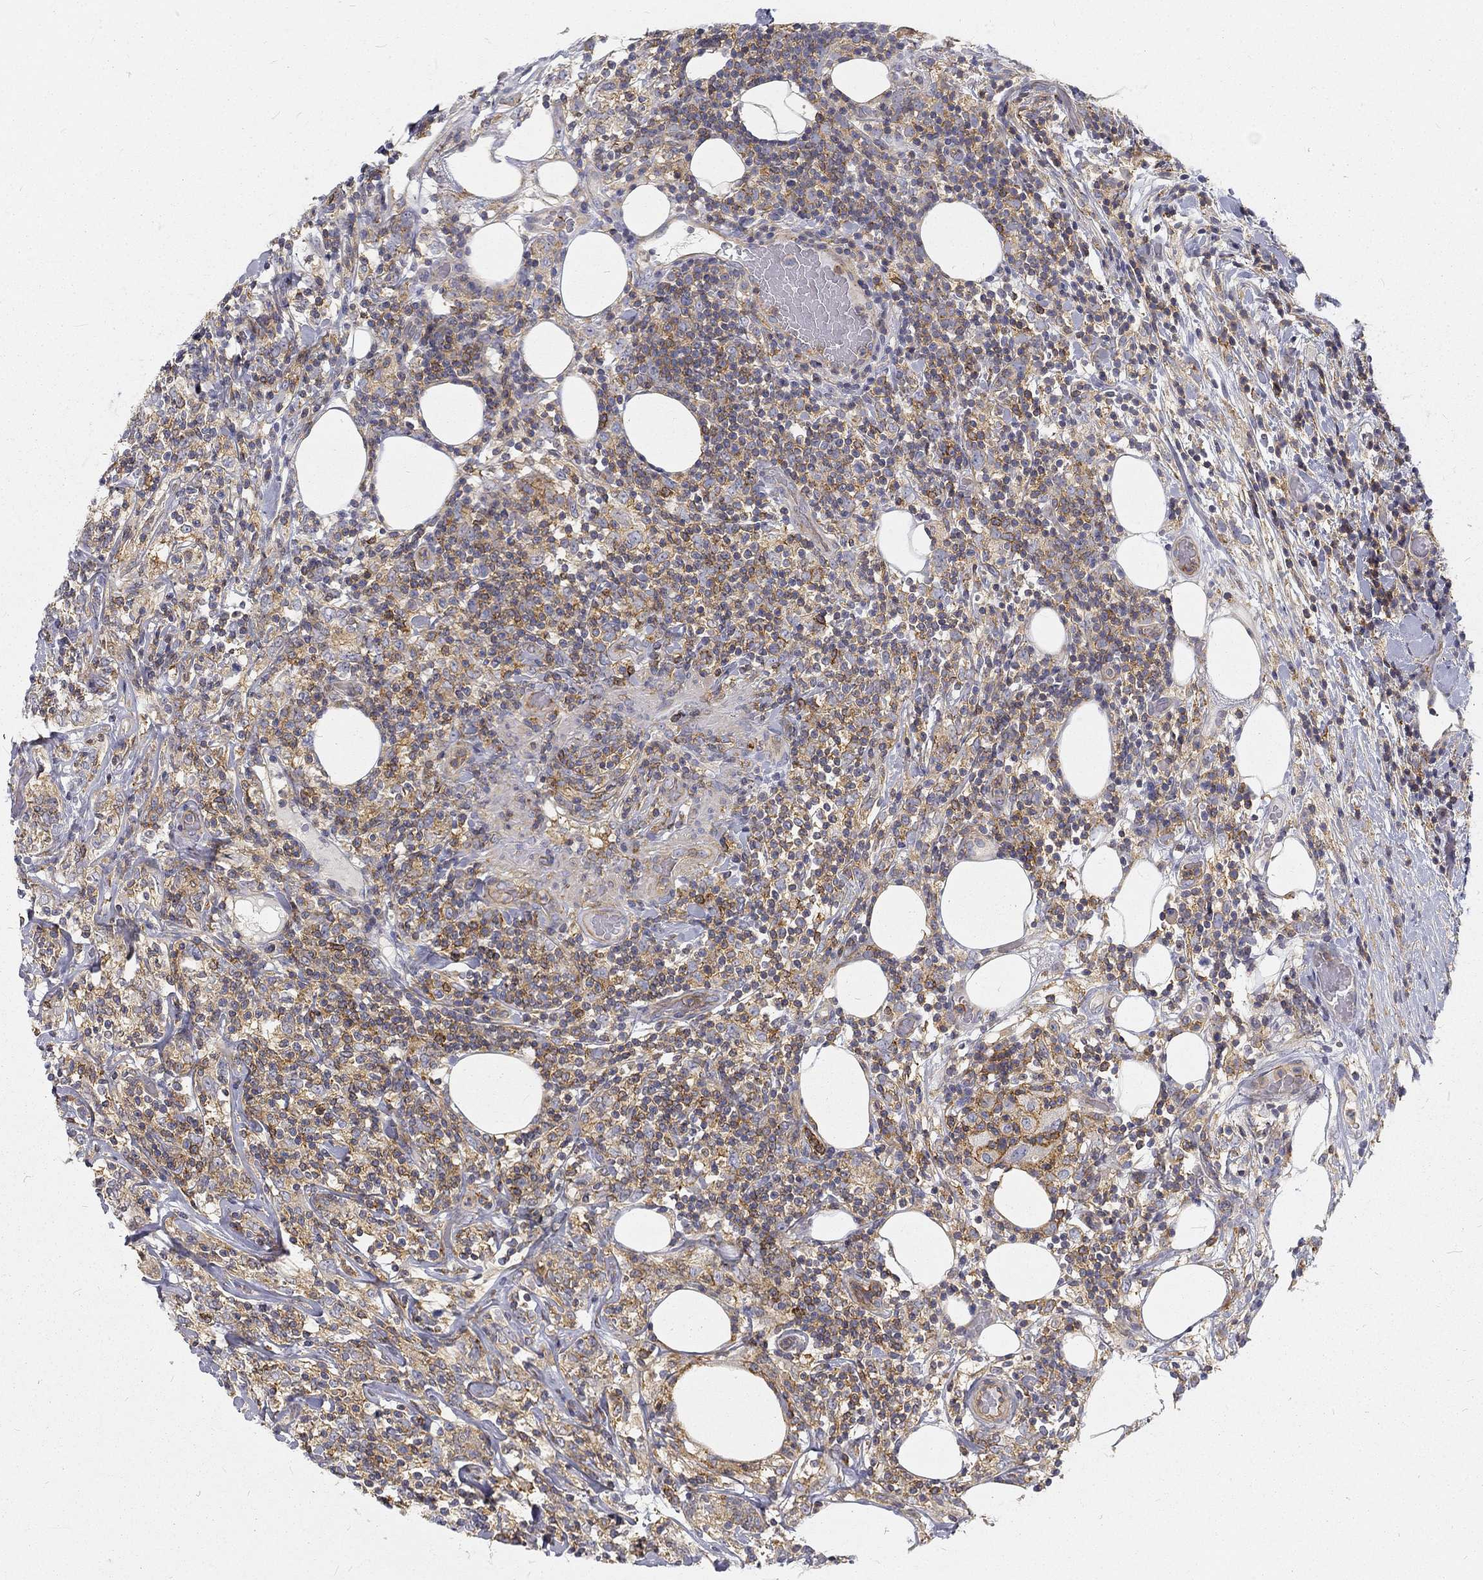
{"staining": {"intensity": "moderate", "quantity": "25%-75%", "location": "cytoplasmic/membranous"}, "tissue": "lymphoma", "cell_type": "Tumor cells", "image_type": "cancer", "snomed": [{"axis": "morphology", "description": "Malignant lymphoma, non-Hodgkin's type, High grade"}, {"axis": "topography", "description": "Lymph node"}], "caption": "Immunohistochemistry (IHC) image of human lymphoma stained for a protein (brown), which displays medium levels of moderate cytoplasmic/membranous staining in approximately 25%-75% of tumor cells.", "gene": "MTMR11", "patient": {"sex": "female", "age": 84}}